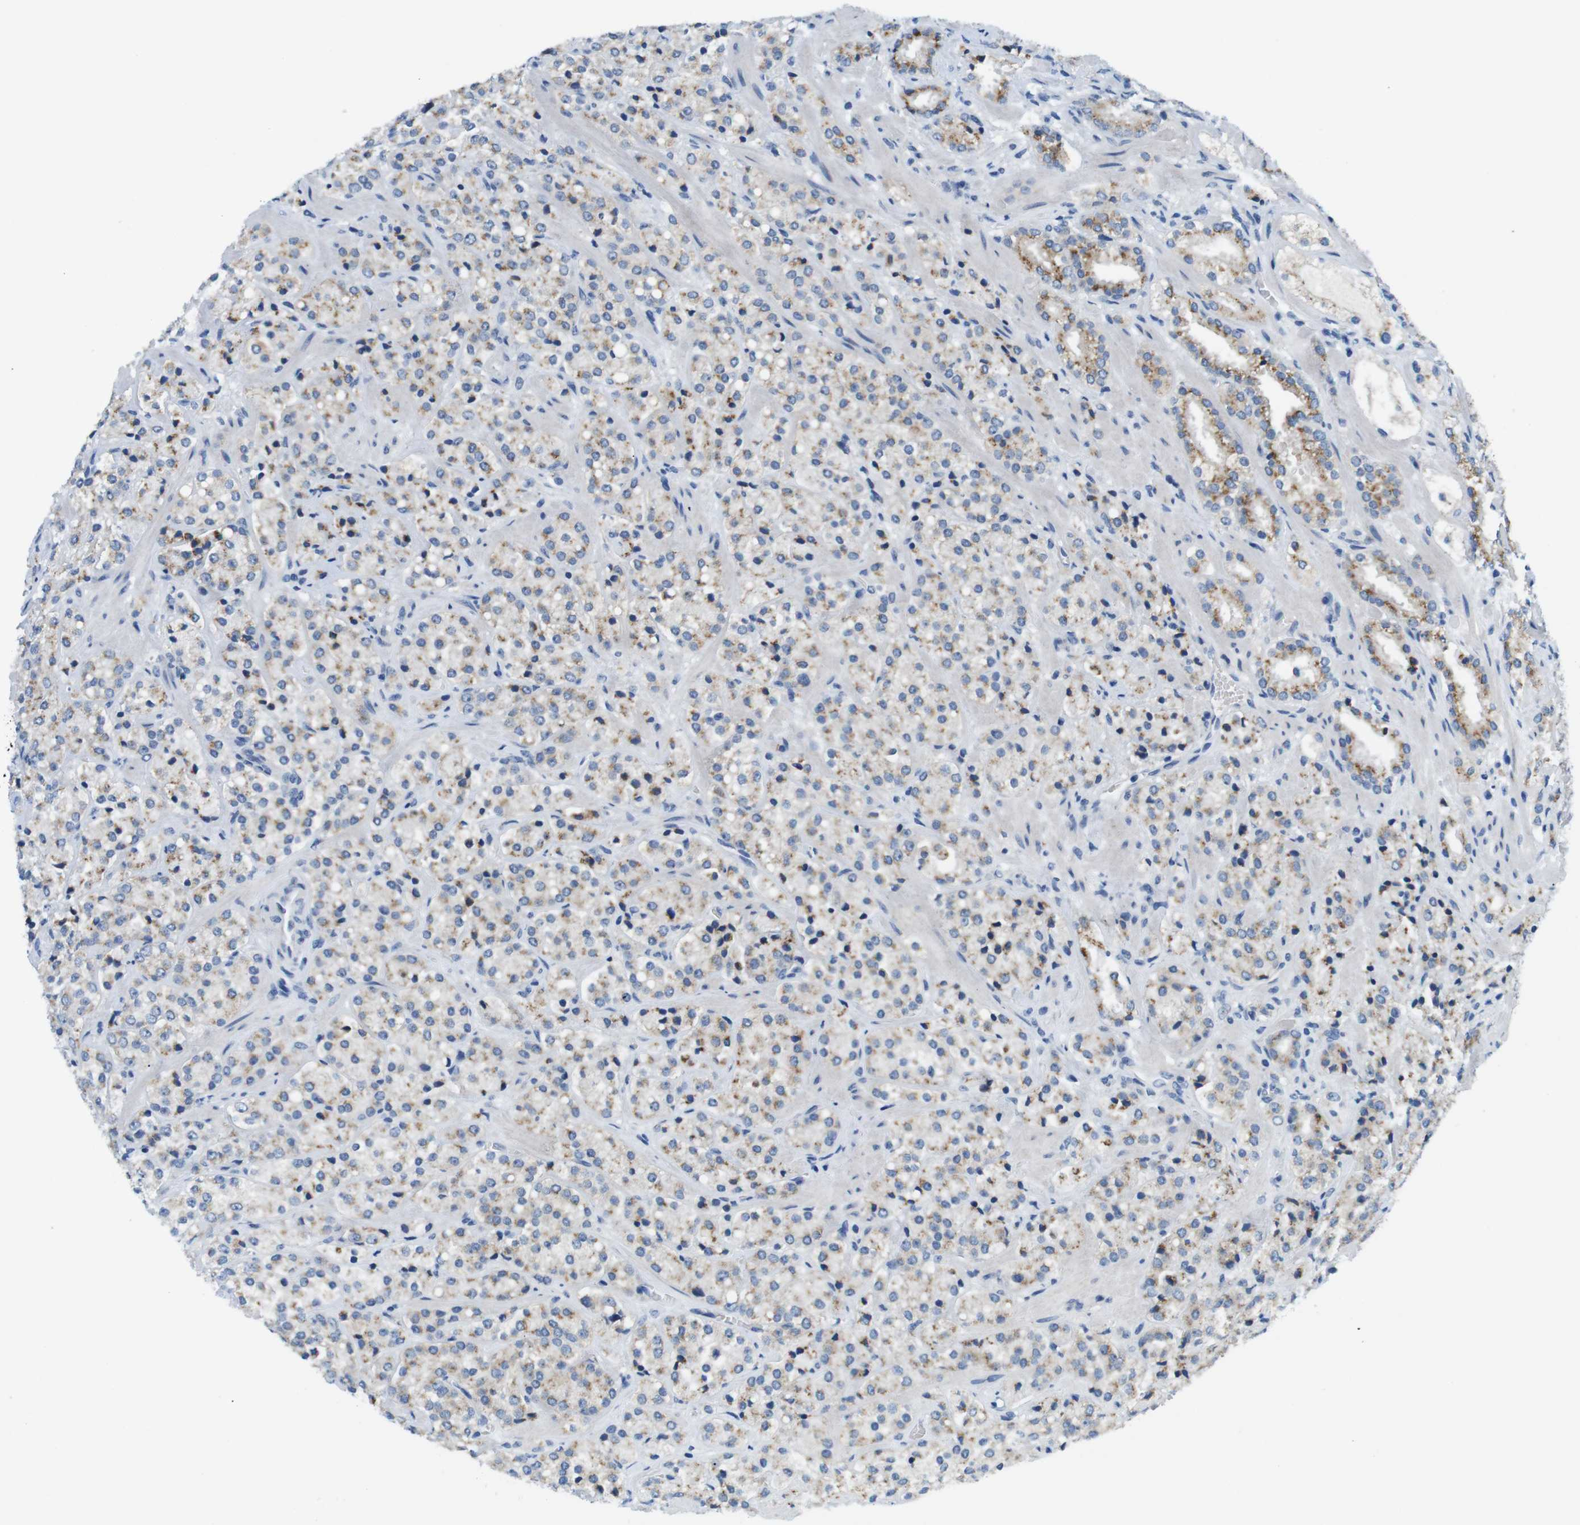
{"staining": {"intensity": "weak", "quantity": ">75%", "location": "cytoplasmic/membranous"}, "tissue": "prostate cancer", "cell_type": "Tumor cells", "image_type": "cancer", "snomed": [{"axis": "morphology", "description": "Adenocarcinoma, High grade"}, {"axis": "topography", "description": "Prostate"}], "caption": "An immunohistochemistry micrograph of tumor tissue is shown. Protein staining in brown labels weak cytoplasmic/membranous positivity in prostate cancer (high-grade adenocarcinoma) within tumor cells.", "gene": "GOLGA2", "patient": {"sex": "male", "age": 64}}